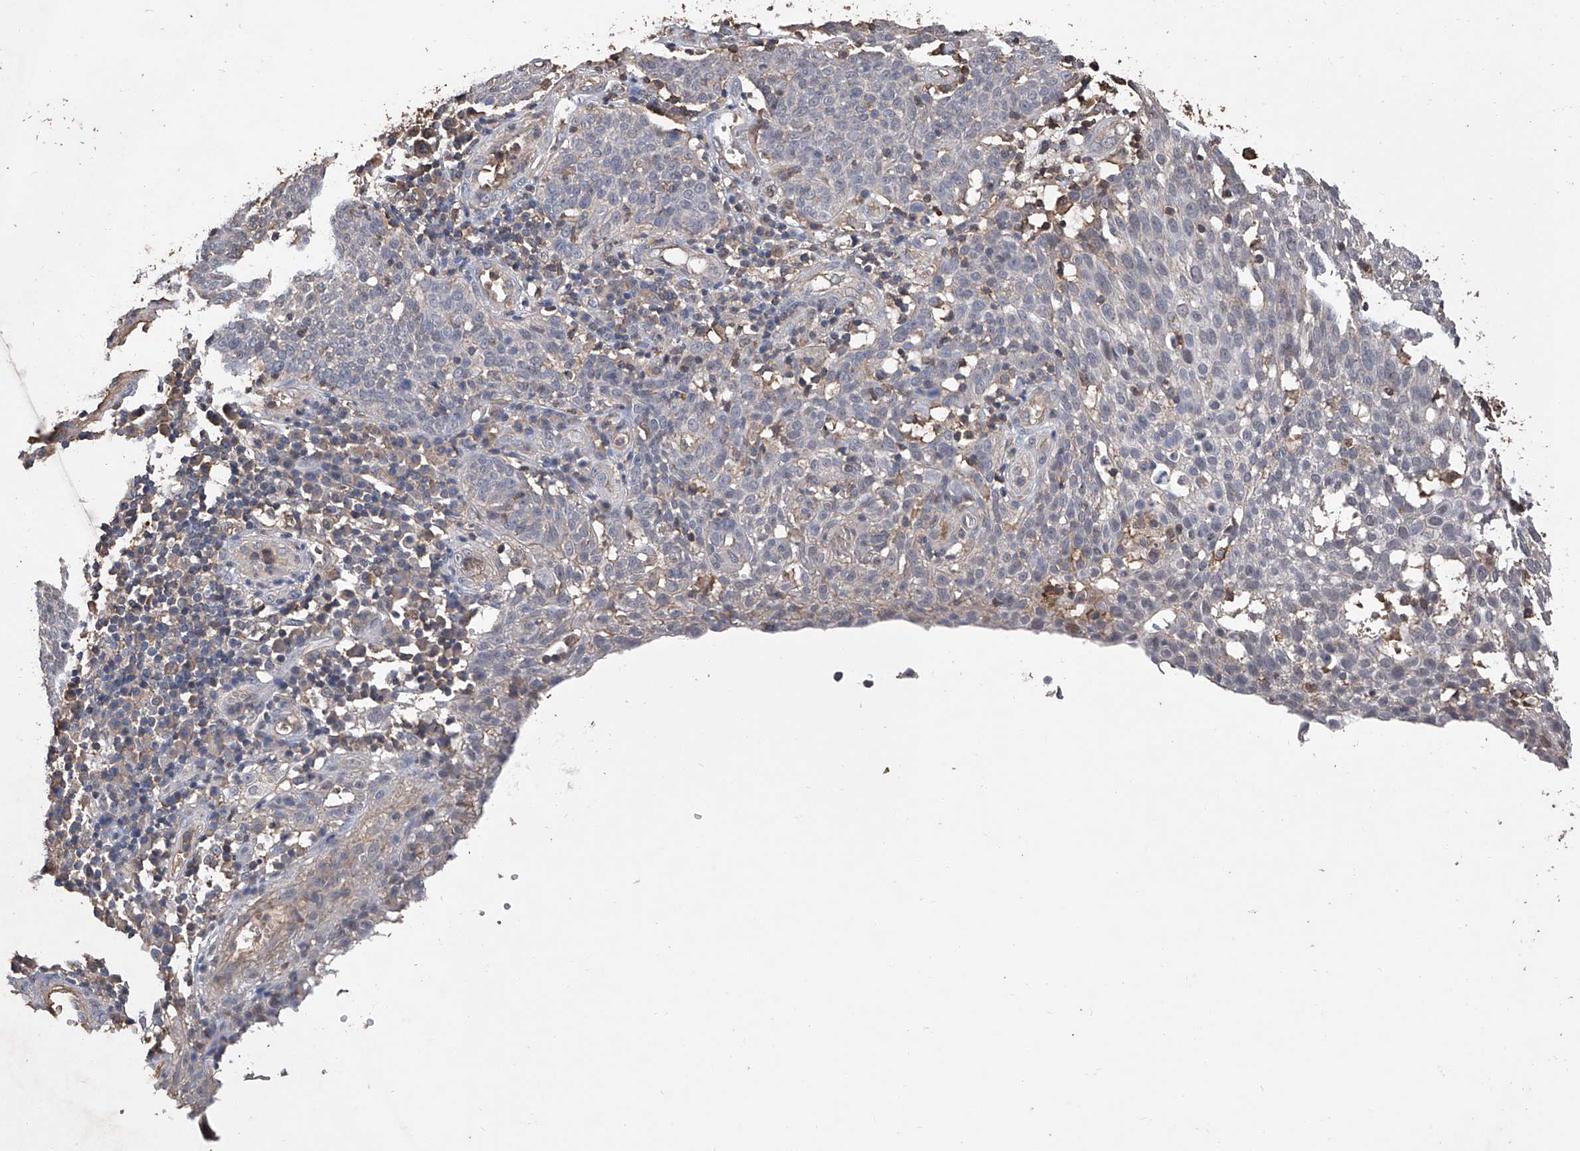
{"staining": {"intensity": "negative", "quantity": "none", "location": "none"}, "tissue": "cervical cancer", "cell_type": "Tumor cells", "image_type": "cancer", "snomed": [{"axis": "morphology", "description": "Squamous cell carcinoma, NOS"}, {"axis": "topography", "description": "Cervix"}], "caption": "DAB immunohistochemical staining of human cervical cancer shows no significant expression in tumor cells.", "gene": "GPT", "patient": {"sex": "female", "age": 34}}